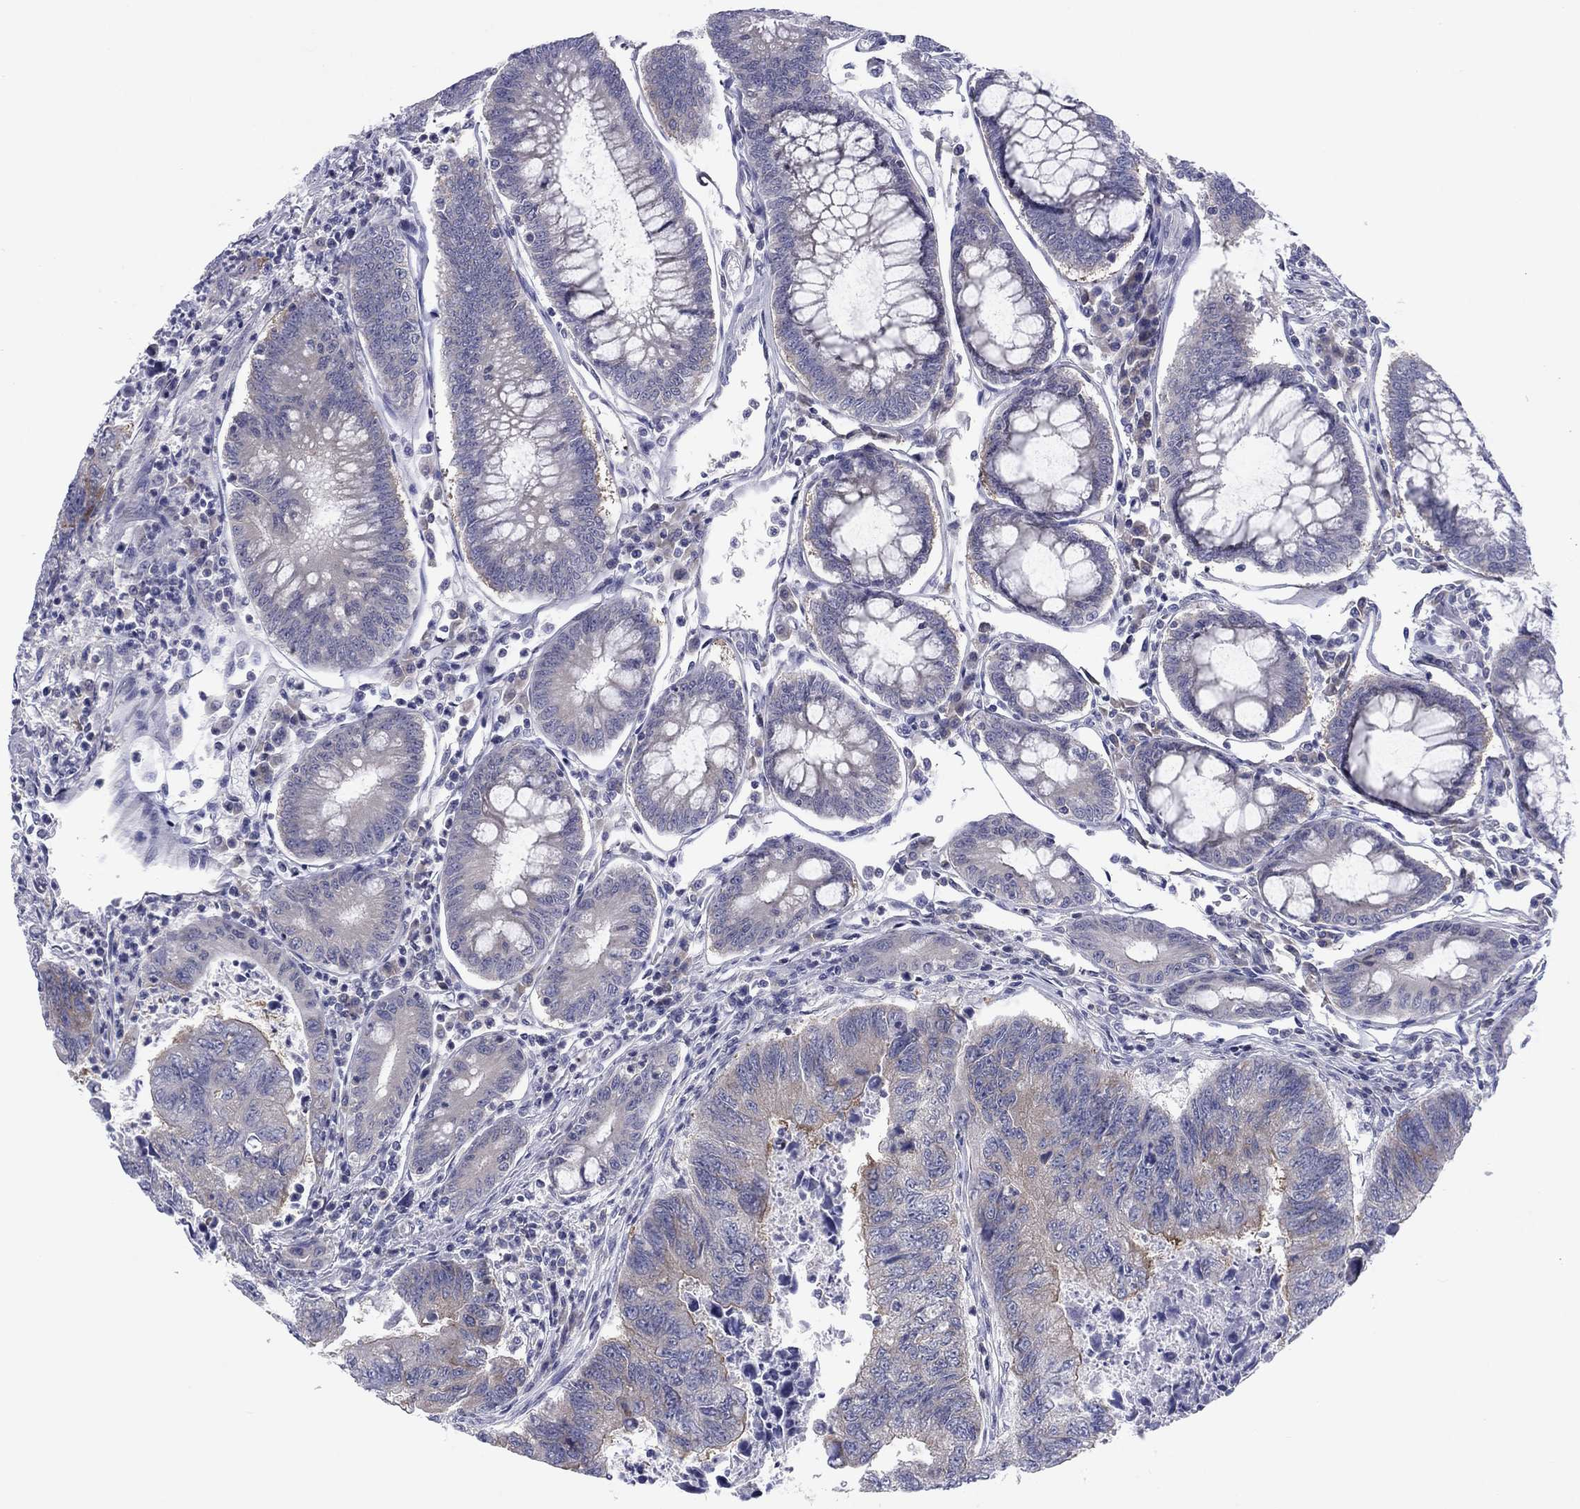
{"staining": {"intensity": "weak", "quantity": "<25%", "location": "cytoplasmic/membranous"}, "tissue": "colorectal cancer", "cell_type": "Tumor cells", "image_type": "cancer", "snomed": [{"axis": "morphology", "description": "Adenocarcinoma, NOS"}, {"axis": "topography", "description": "Colon"}], "caption": "Immunohistochemical staining of human colorectal adenocarcinoma exhibits no significant positivity in tumor cells.", "gene": "CACNA1A", "patient": {"sex": "female", "age": 65}}